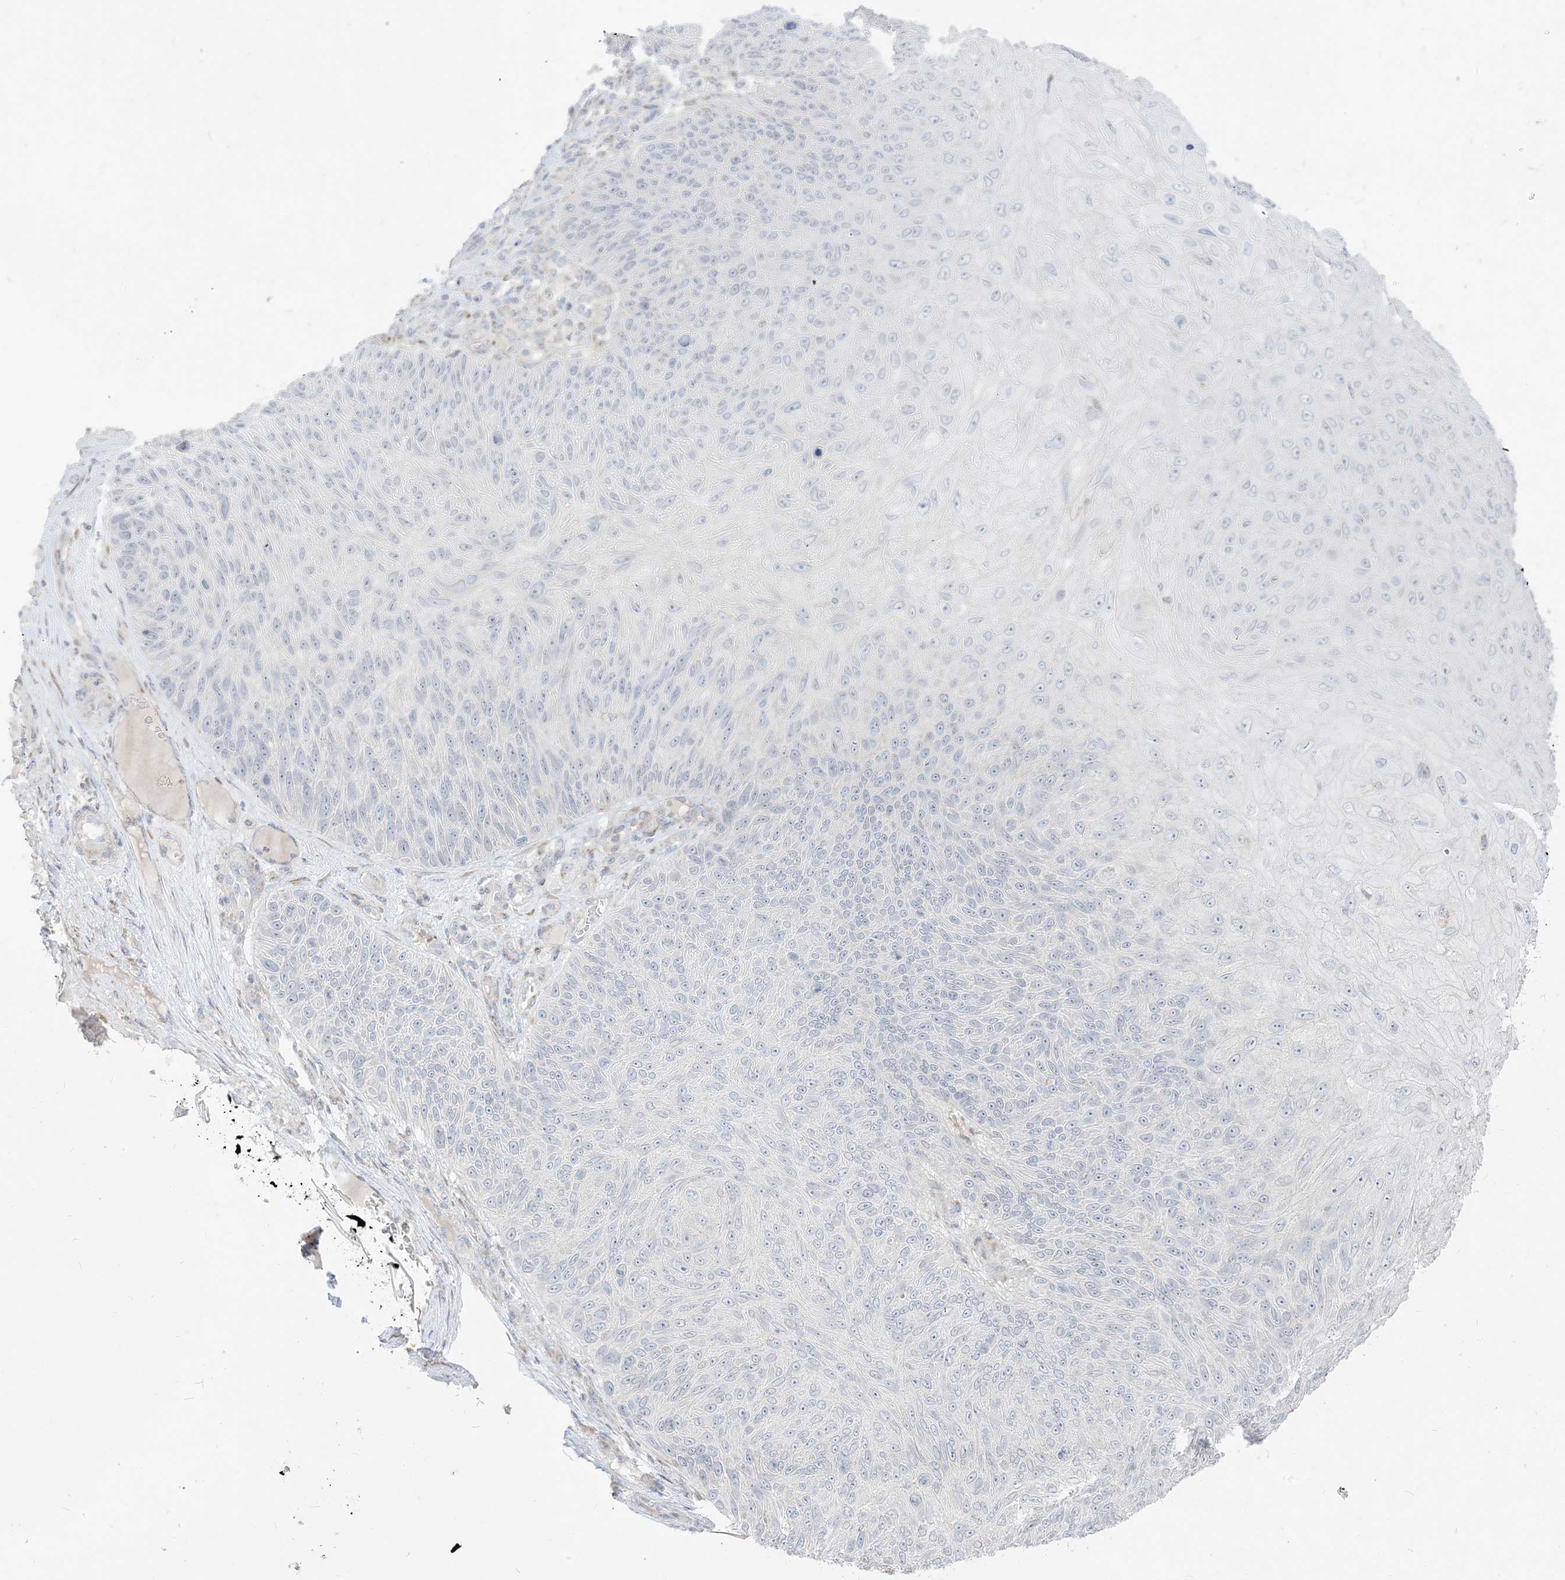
{"staining": {"intensity": "negative", "quantity": "none", "location": "none"}, "tissue": "skin cancer", "cell_type": "Tumor cells", "image_type": "cancer", "snomed": [{"axis": "morphology", "description": "Squamous cell carcinoma, NOS"}, {"axis": "topography", "description": "Skin"}], "caption": "Immunohistochemistry photomicrograph of neoplastic tissue: skin cancer (squamous cell carcinoma) stained with DAB demonstrates no significant protein staining in tumor cells.", "gene": "LOXL3", "patient": {"sex": "female", "age": 88}}